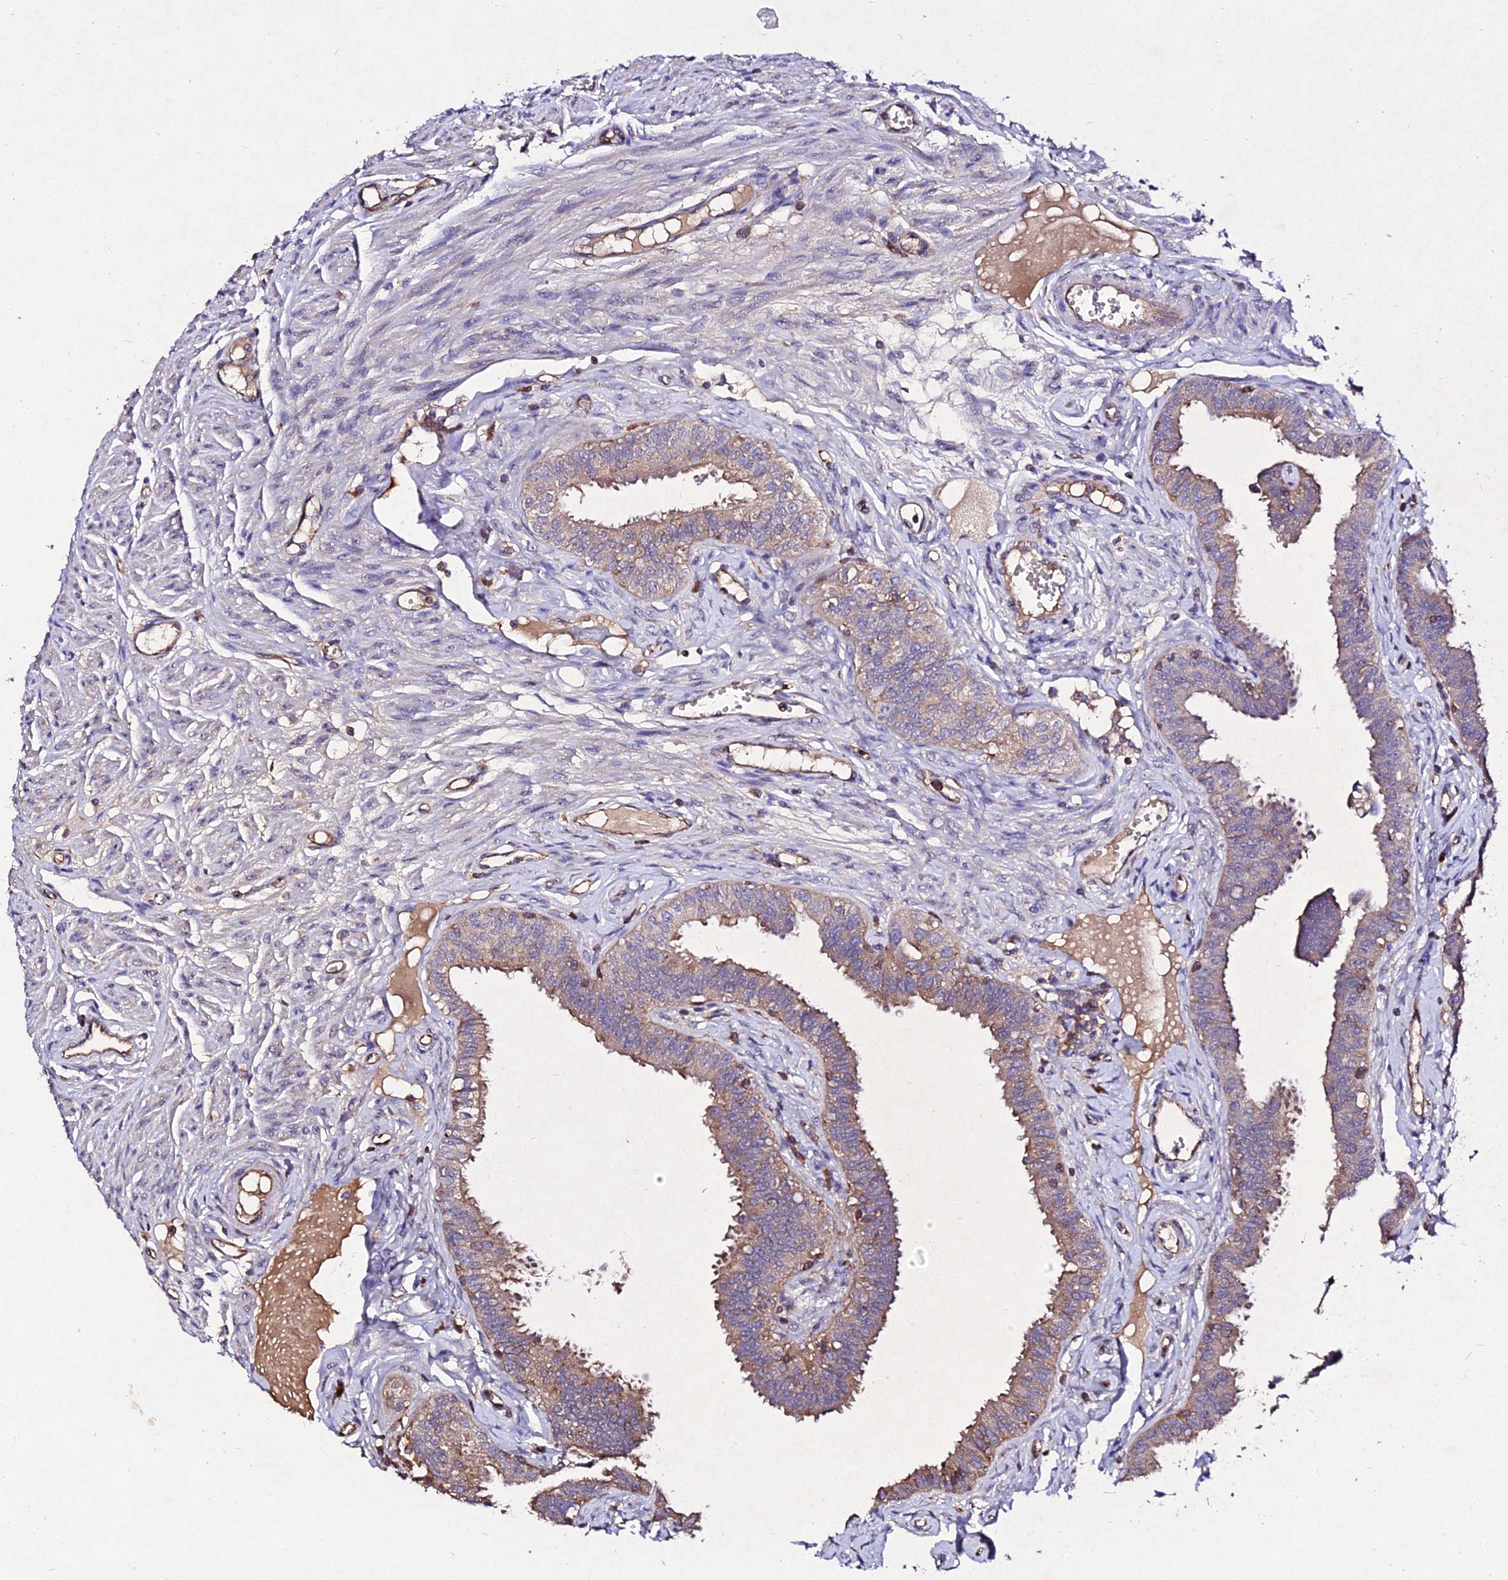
{"staining": {"intensity": "moderate", "quantity": ">75%", "location": "cytoplasmic/membranous"}, "tissue": "fallopian tube", "cell_type": "Glandular cells", "image_type": "normal", "snomed": [{"axis": "morphology", "description": "Normal tissue, NOS"}, {"axis": "morphology", "description": "Carcinoma, NOS"}, {"axis": "topography", "description": "Fallopian tube"}, {"axis": "topography", "description": "Ovary"}], "caption": "This histopathology image demonstrates immunohistochemistry staining of normal human fallopian tube, with medium moderate cytoplasmic/membranous staining in approximately >75% of glandular cells.", "gene": "AP3M1", "patient": {"sex": "female", "age": 59}}